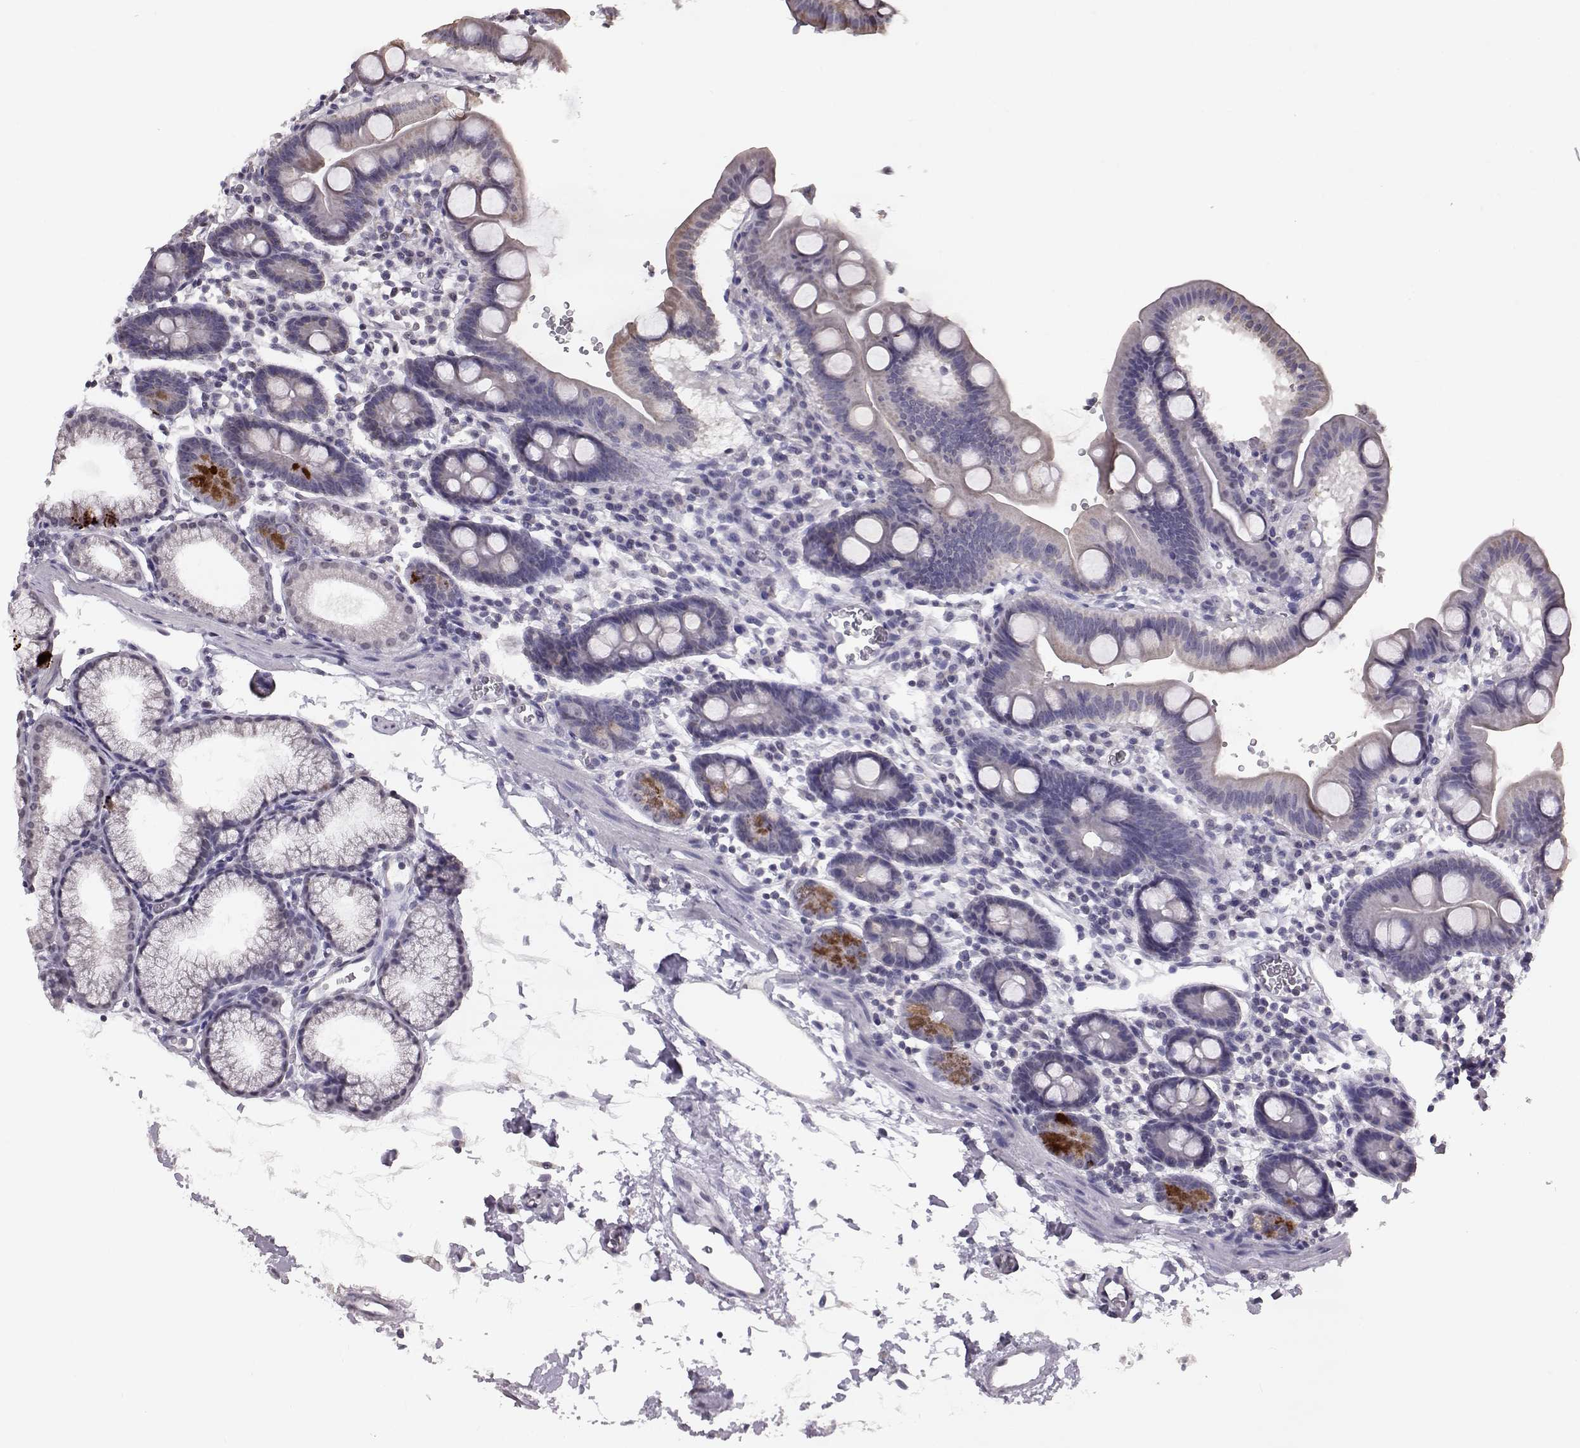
{"staining": {"intensity": "strong", "quantity": "<25%", "location": "cytoplasmic/membranous"}, "tissue": "duodenum", "cell_type": "Glandular cells", "image_type": "normal", "snomed": [{"axis": "morphology", "description": "Normal tissue, NOS"}, {"axis": "topography", "description": "Duodenum"}], "caption": "IHC (DAB (3,3'-diaminobenzidine)) staining of unremarkable duodenum shows strong cytoplasmic/membranous protein positivity in about <25% of glandular cells.", "gene": "ALDH3A1", "patient": {"sex": "male", "age": 59}}